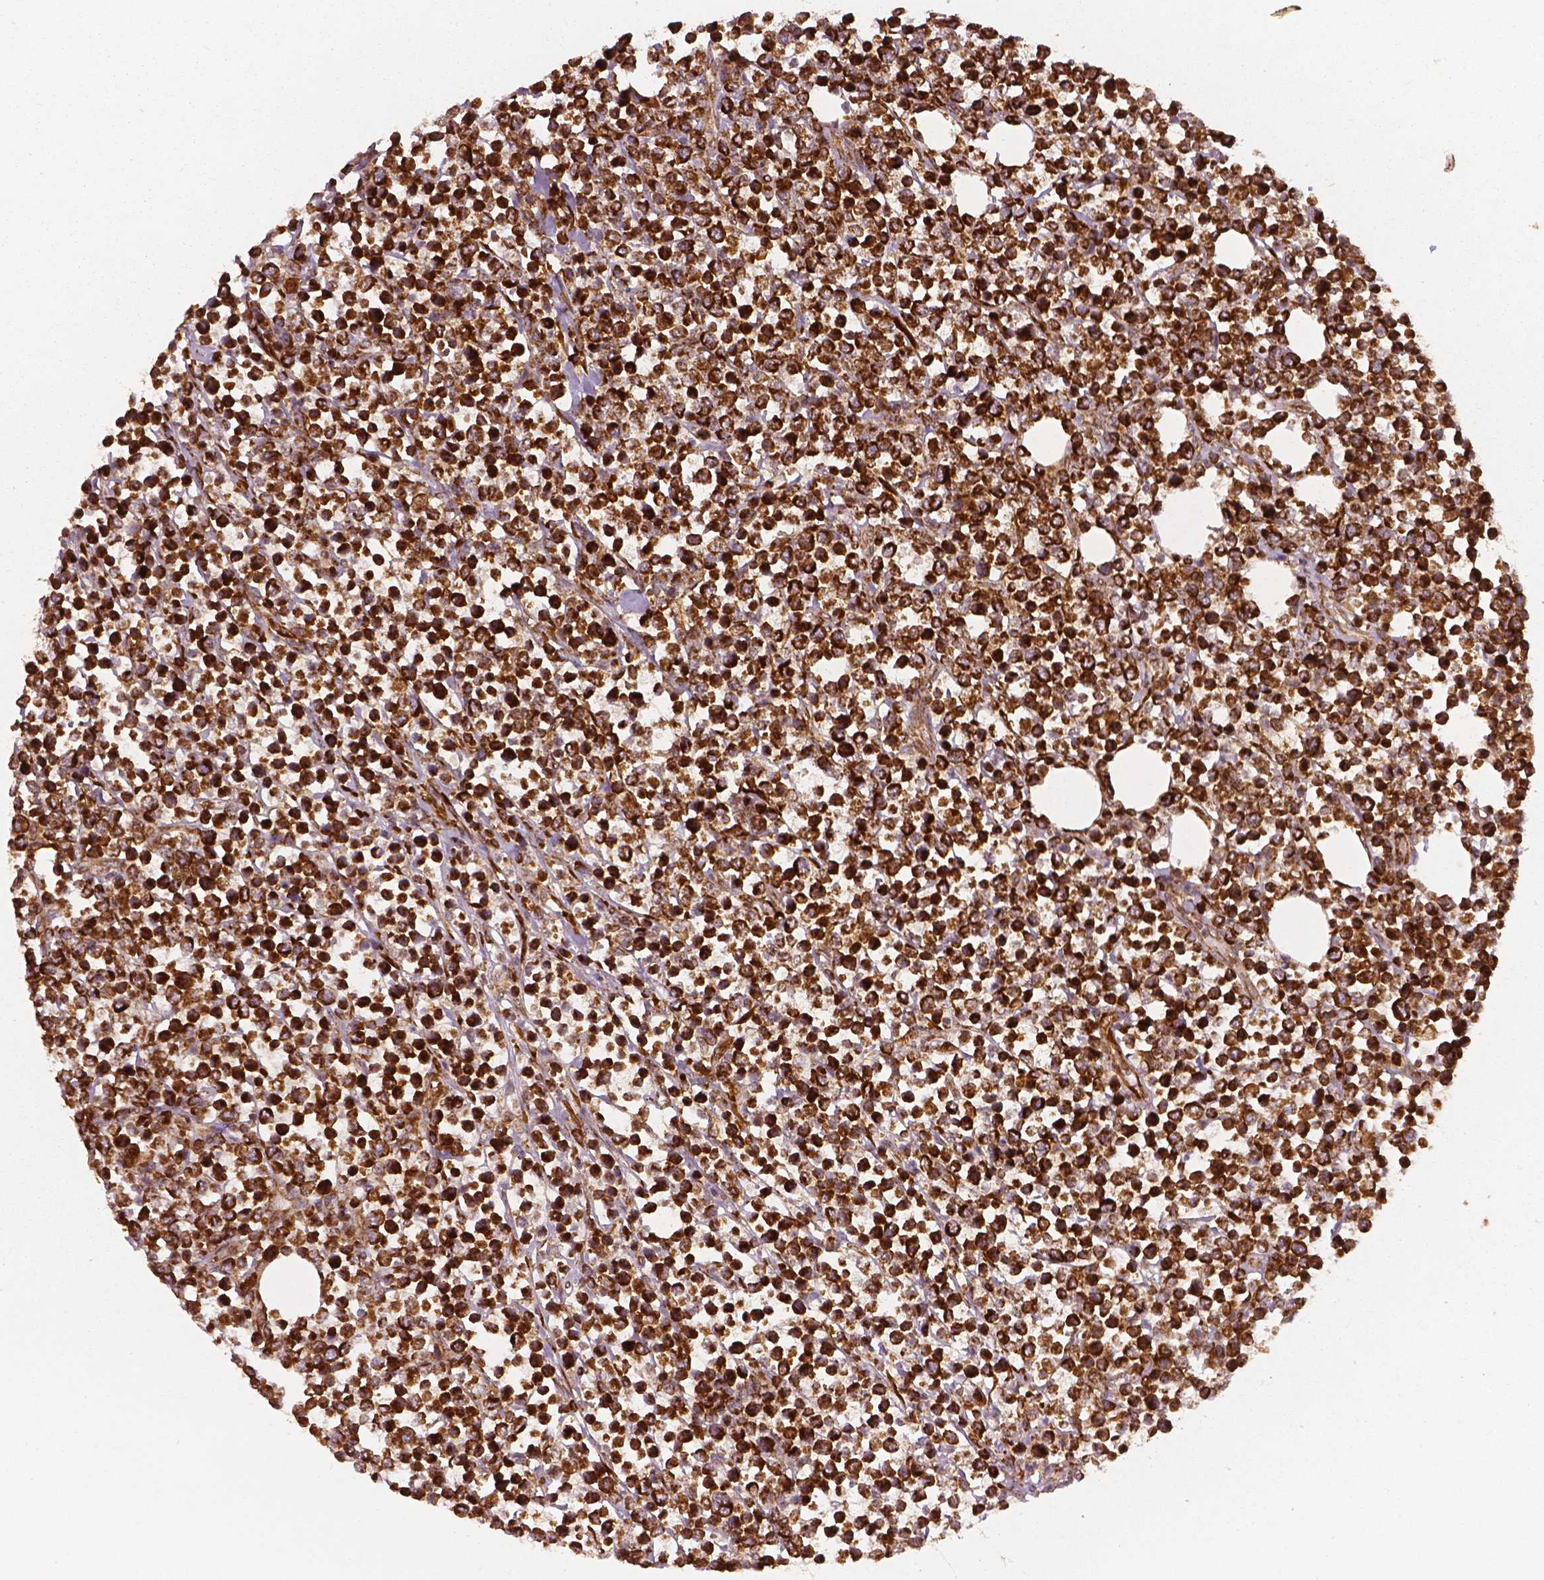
{"staining": {"intensity": "strong", "quantity": ">75%", "location": "cytoplasmic/membranous"}, "tissue": "lymphoma", "cell_type": "Tumor cells", "image_type": "cancer", "snomed": [{"axis": "morphology", "description": "Malignant lymphoma, non-Hodgkin's type, High grade"}, {"axis": "topography", "description": "Soft tissue"}], "caption": "Protein analysis of lymphoma tissue shows strong cytoplasmic/membranous staining in approximately >75% of tumor cells.", "gene": "PGAM5", "patient": {"sex": "female", "age": 56}}